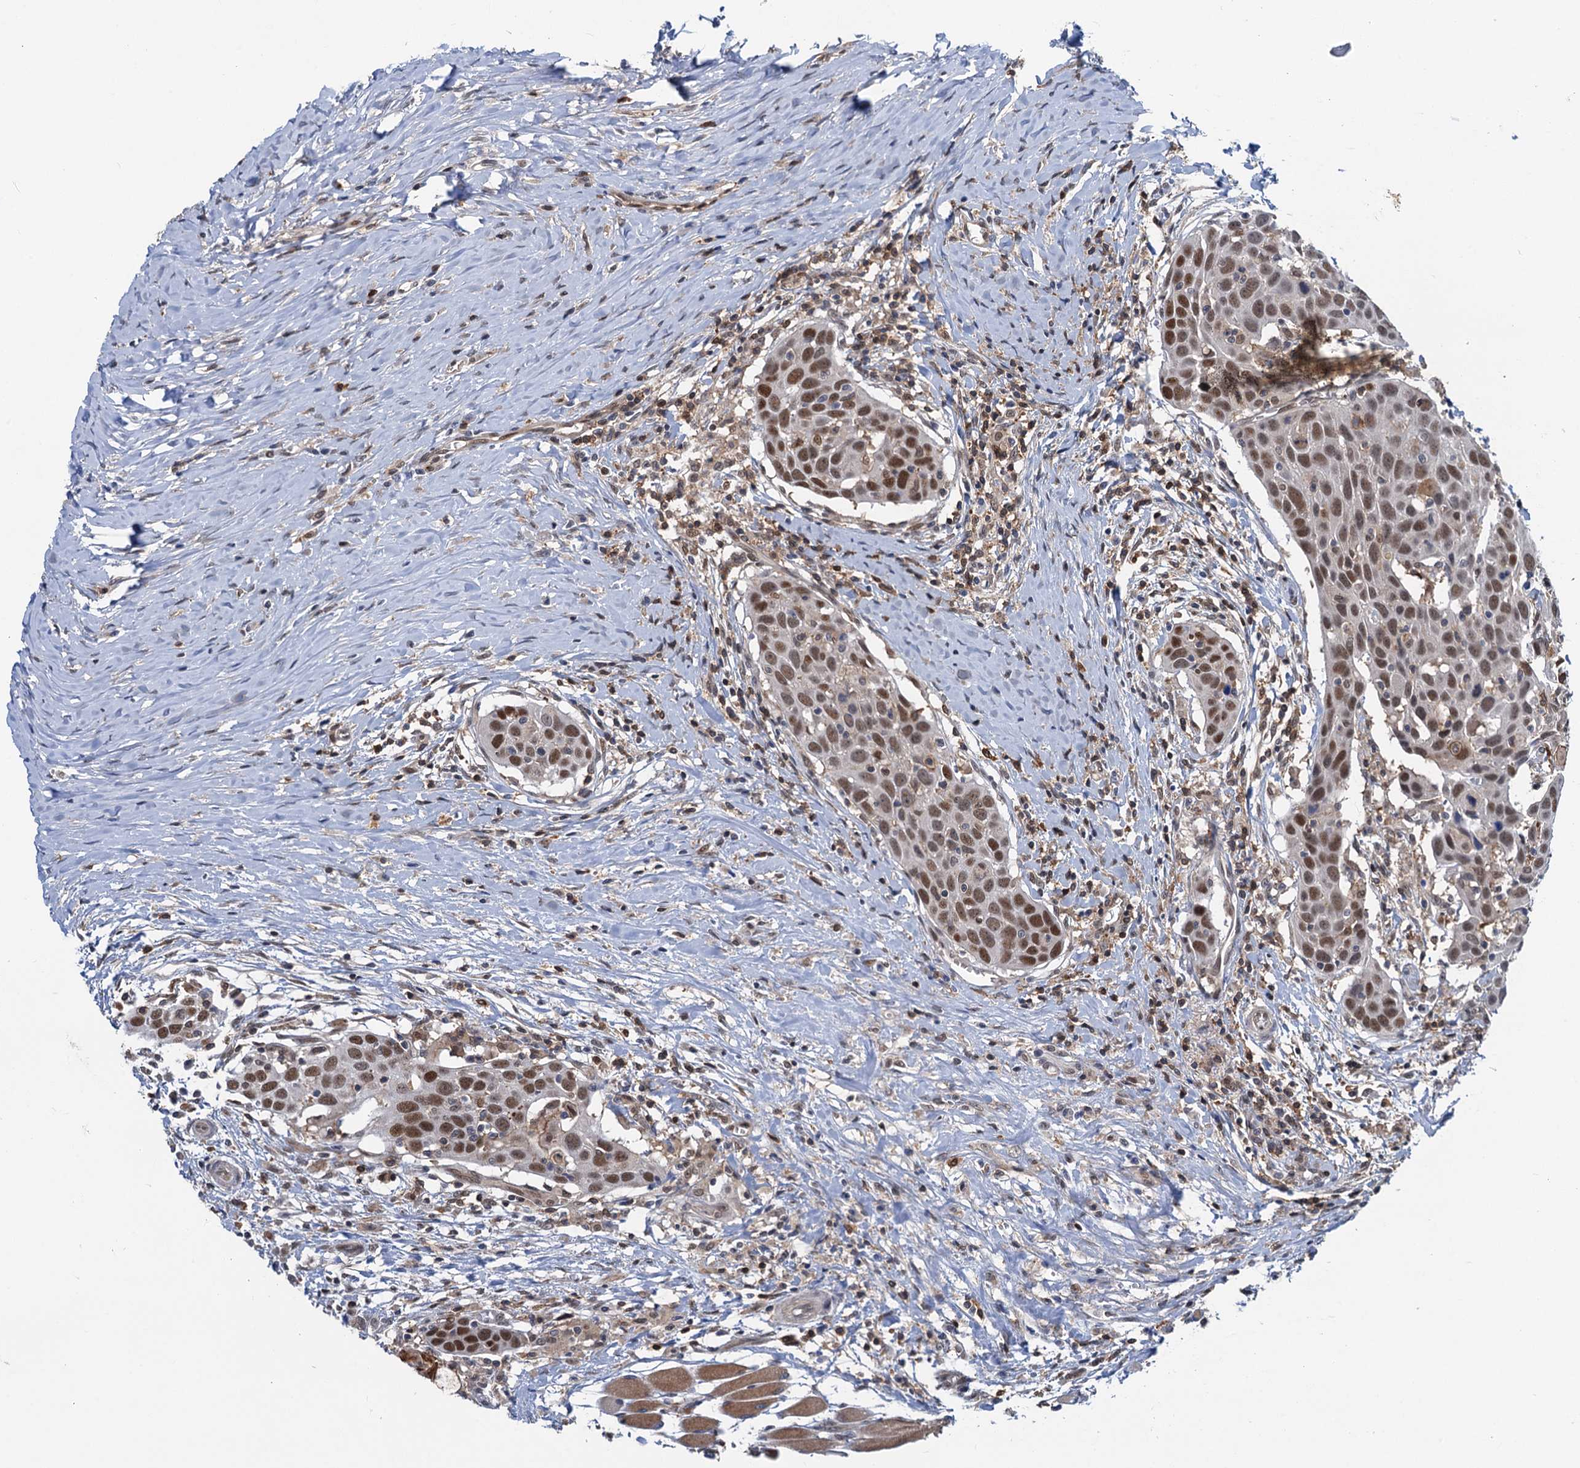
{"staining": {"intensity": "moderate", "quantity": ">75%", "location": "nuclear"}, "tissue": "head and neck cancer", "cell_type": "Tumor cells", "image_type": "cancer", "snomed": [{"axis": "morphology", "description": "Squamous cell carcinoma, NOS"}, {"axis": "topography", "description": "Oral tissue"}, {"axis": "topography", "description": "Head-Neck"}], "caption": "Tumor cells display medium levels of moderate nuclear expression in approximately >75% of cells in human head and neck squamous cell carcinoma. The staining was performed using DAB (3,3'-diaminobenzidine), with brown indicating positive protein expression. Nuclei are stained blue with hematoxylin.", "gene": "ZNF609", "patient": {"sex": "female", "age": 50}}